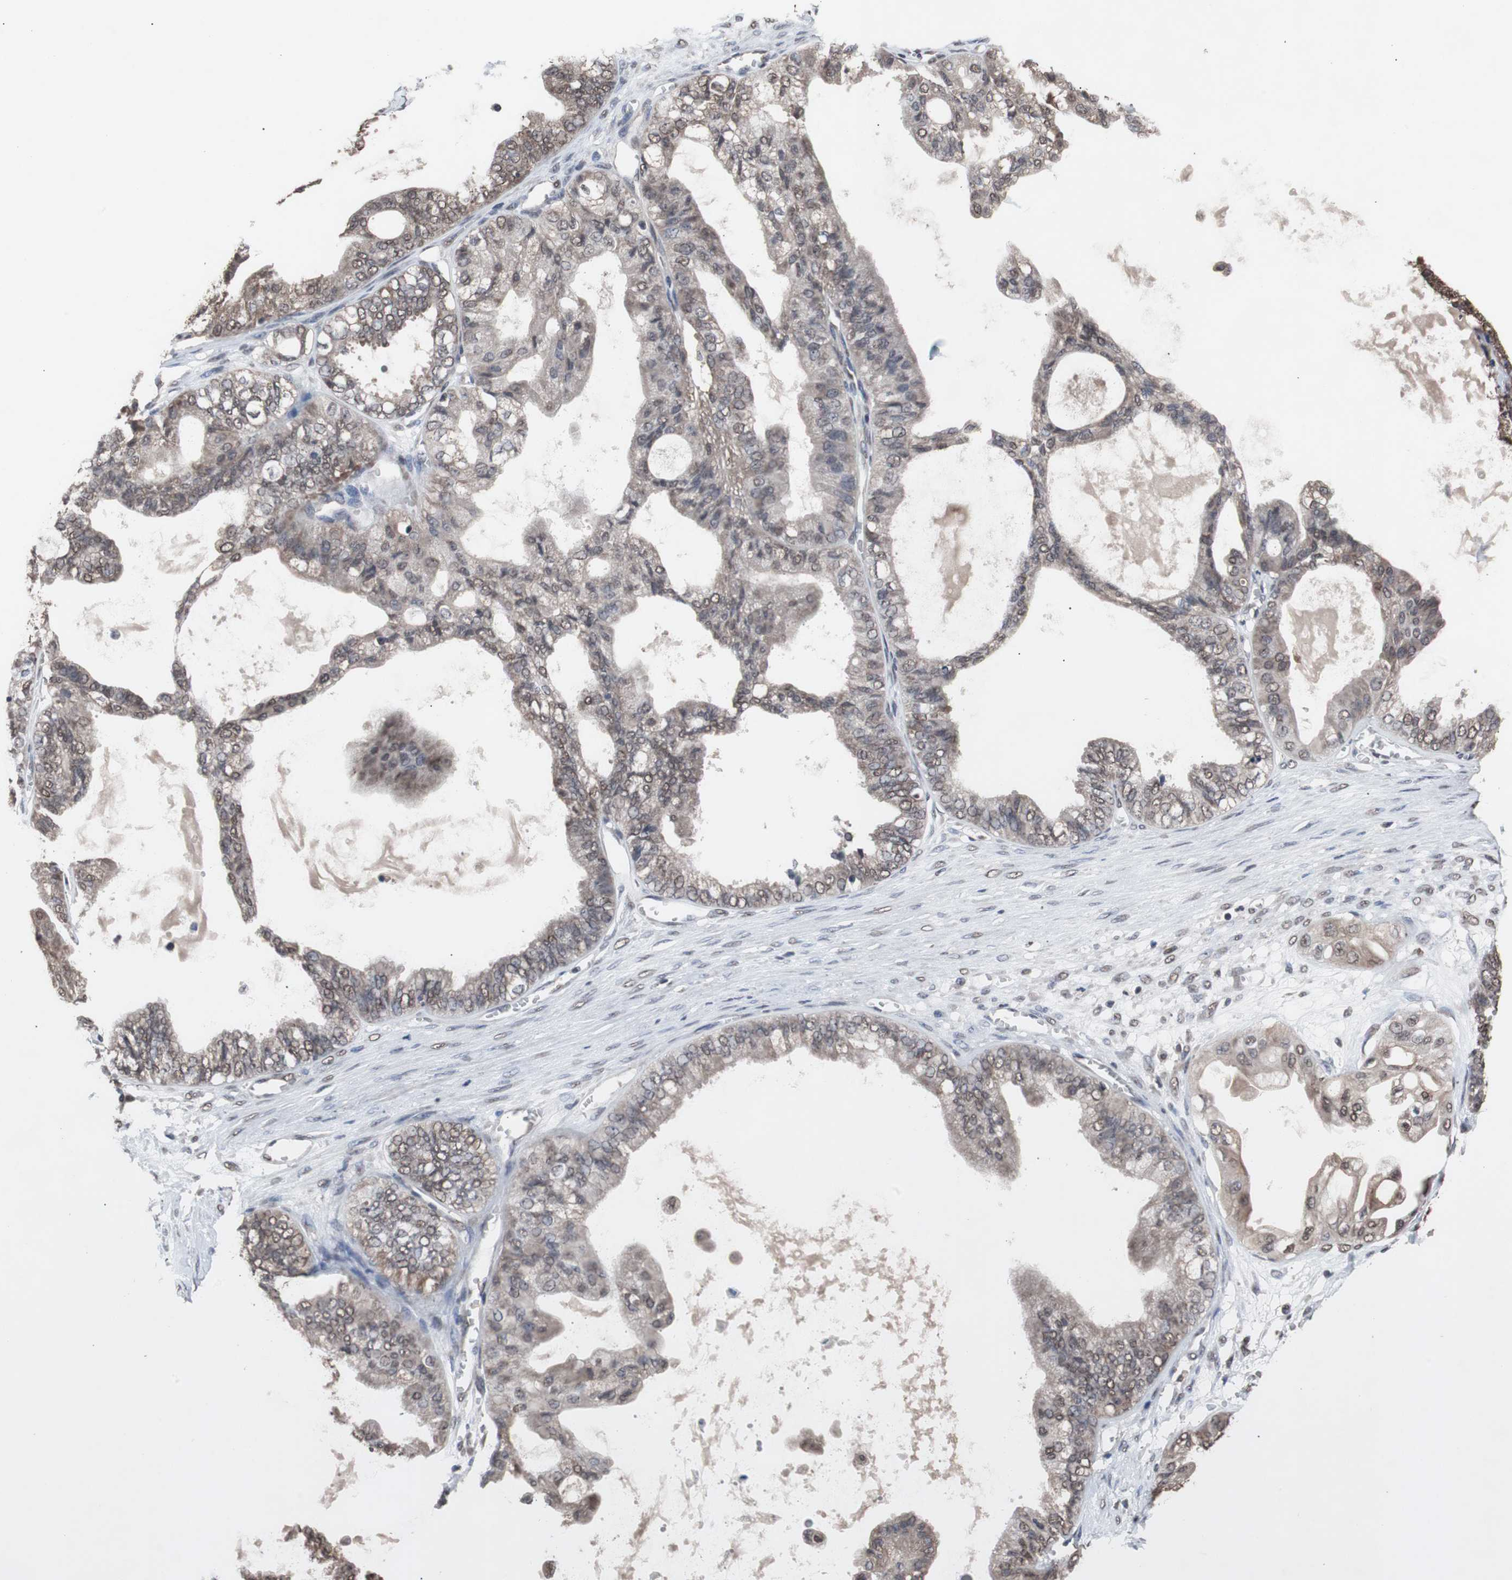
{"staining": {"intensity": "moderate", "quantity": "25%-75%", "location": "cytoplasmic/membranous"}, "tissue": "ovarian cancer", "cell_type": "Tumor cells", "image_type": "cancer", "snomed": [{"axis": "morphology", "description": "Carcinoma, NOS"}, {"axis": "morphology", "description": "Carcinoma, endometroid"}, {"axis": "topography", "description": "Ovary"}], "caption": "Moderate cytoplasmic/membranous staining is seen in about 25%-75% of tumor cells in ovarian cancer. (Brightfield microscopy of DAB IHC at high magnification).", "gene": "MED27", "patient": {"sex": "female", "age": 50}}